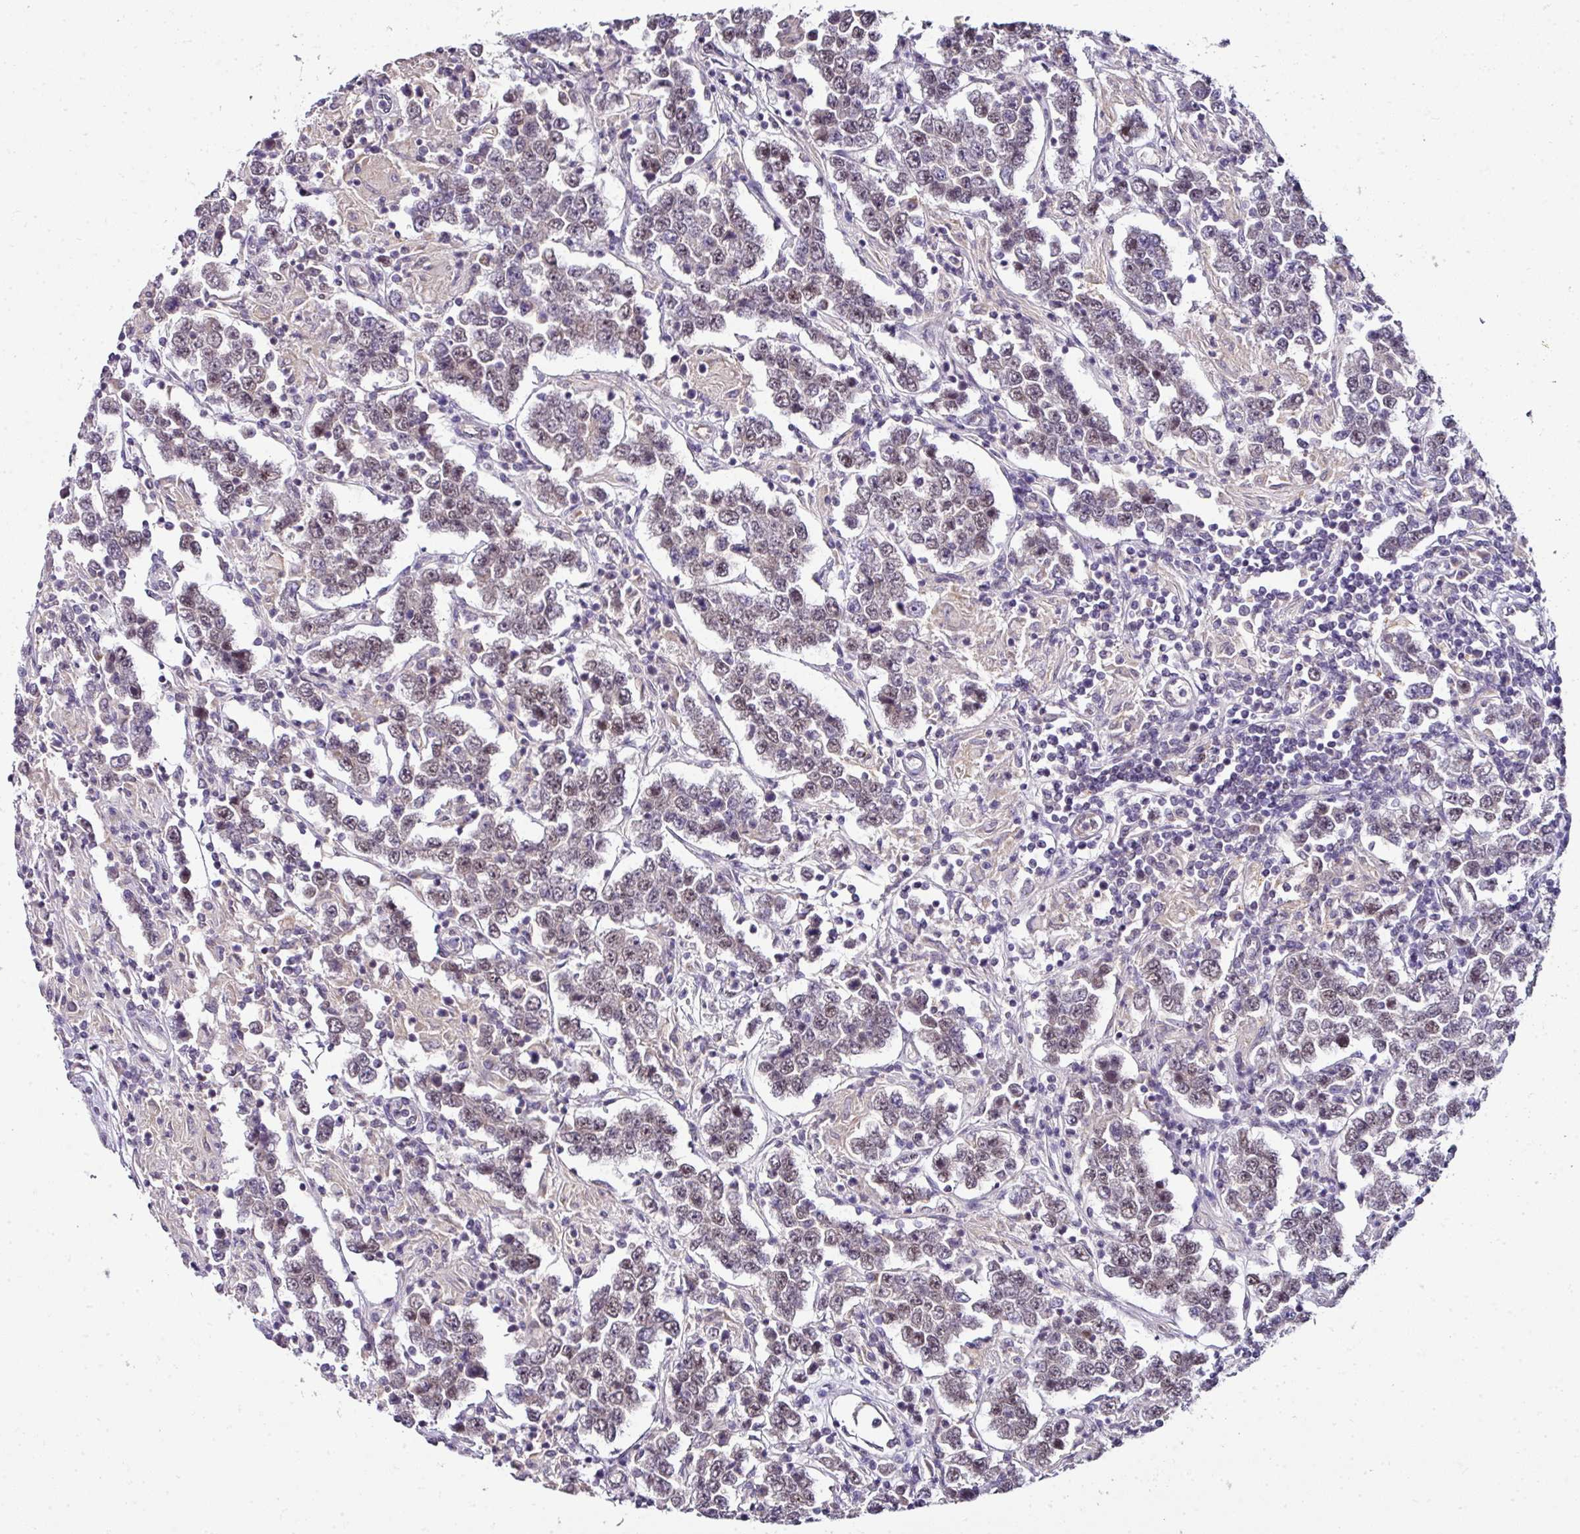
{"staining": {"intensity": "negative", "quantity": "none", "location": "none"}, "tissue": "testis cancer", "cell_type": "Tumor cells", "image_type": "cancer", "snomed": [{"axis": "morphology", "description": "Normal tissue, NOS"}, {"axis": "morphology", "description": "Urothelial carcinoma, High grade"}, {"axis": "morphology", "description": "Seminoma, NOS"}, {"axis": "morphology", "description": "Carcinoma, Embryonal, NOS"}, {"axis": "topography", "description": "Urinary bladder"}, {"axis": "topography", "description": "Testis"}], "caption": "High magnification brightfield microscopy of testis cancer (embryonal carcinoma) stained with DAB (brown) and counterstained with hematoxylin (blue): tumor cells show no significant staining.", "gene": "NAPSA", "patient": {"sex": "male", "age": 41}}